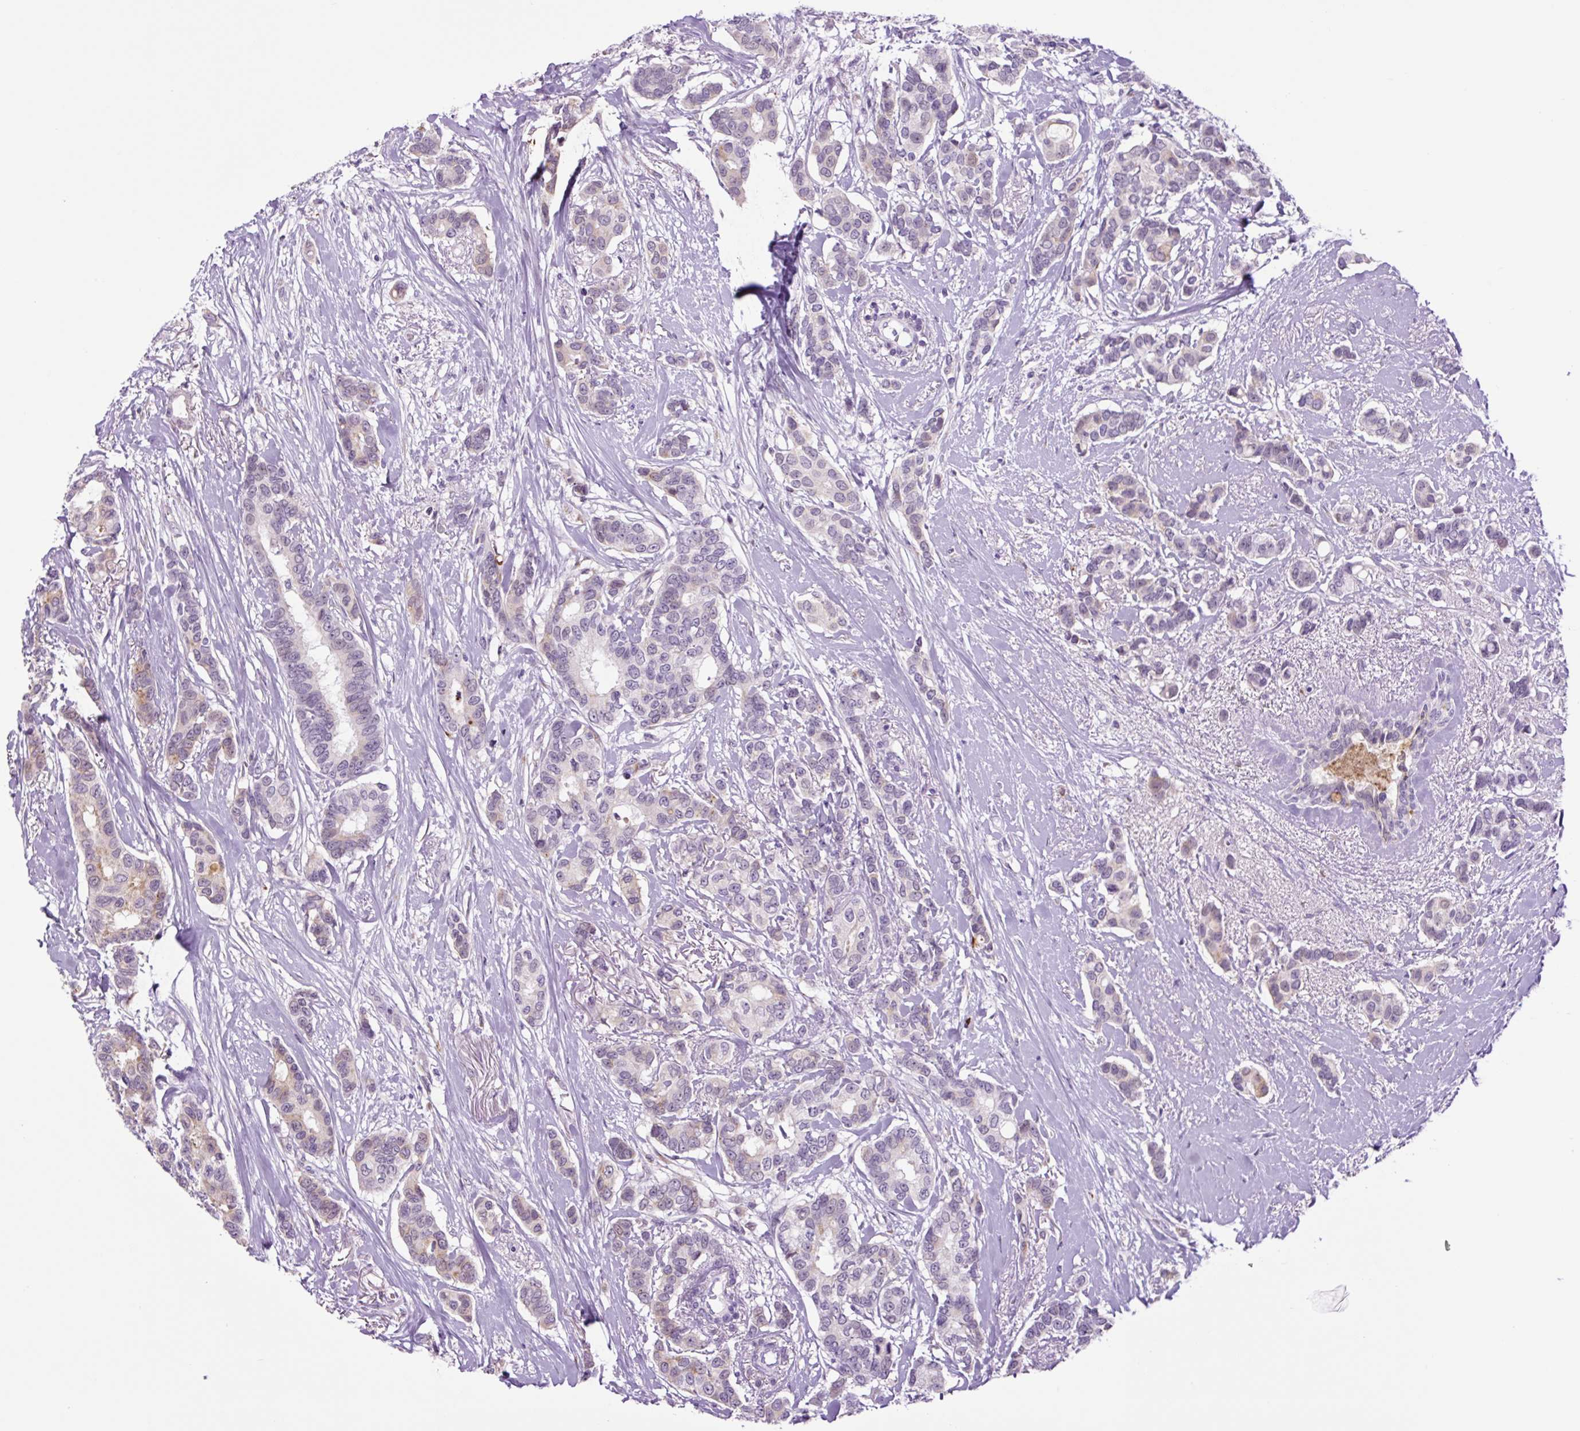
{"staining": {"intensity": "negative", "quantity": "none", "location": "none"}, "tissue": "breast cancer", "cell_type": "Tumor cells", "image_type": "cancer", "snomed": [{"axis": "morphology", "description": "Duct carcinoma"}, {"axis": "topography", "description": "Breast"}], "caption": "An immunohistochemistry histopathology image of breast cancer is shown. There is no staining in tumor cells of breast cancer.", "gene": "MFSD3", "patient": {"sex": "female", "age": 73}}